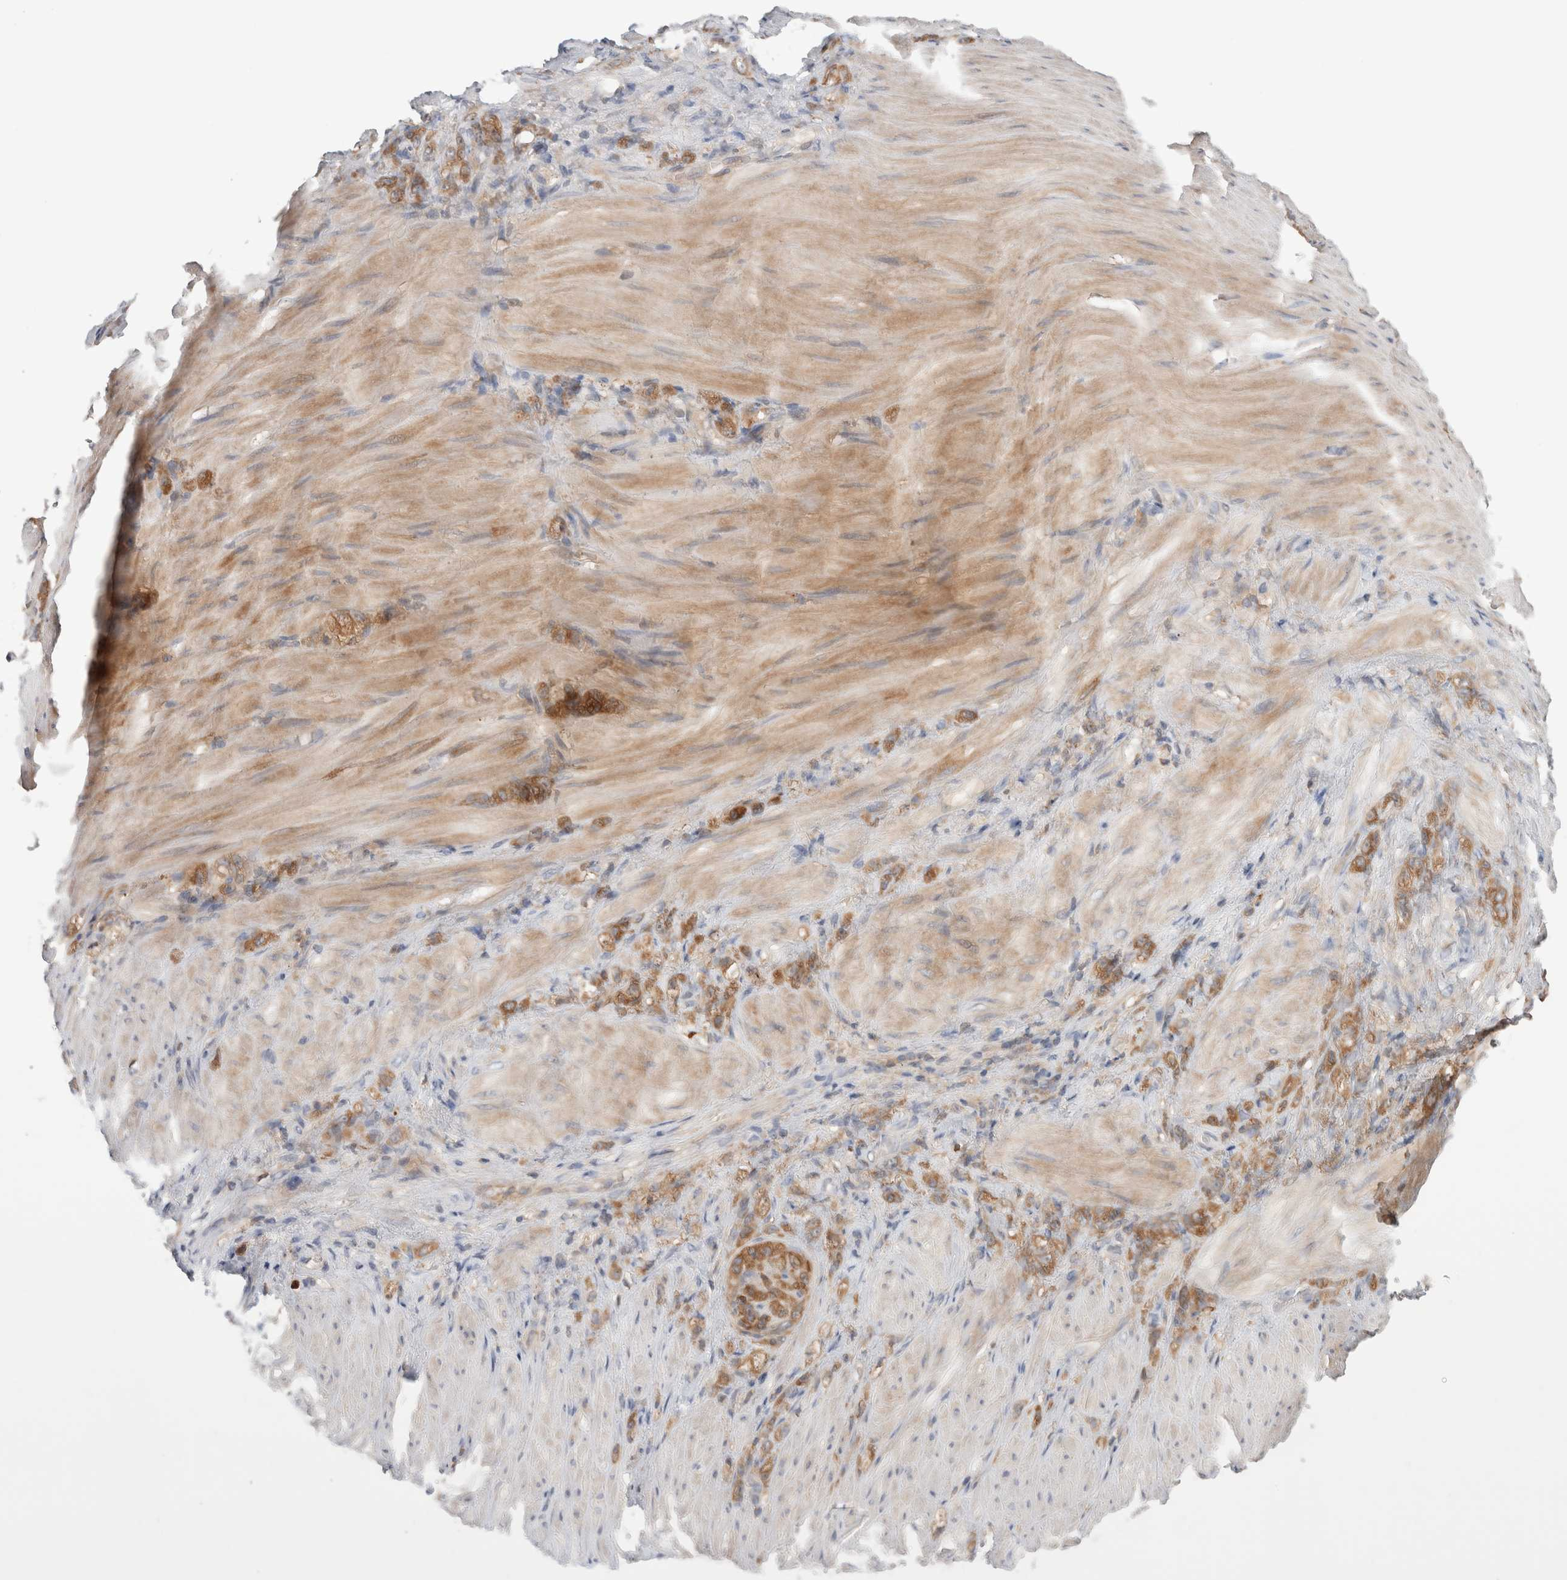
{"staining": {"intensity": "strong", "quantity": ">75%", "location": "cytoplasmic/membranous"}, "tissue": "stomach cancer", "cell_type": "Tumor cells", "image_type": "cancer", "snomed": [{"axis": "morphology", "description": "Normal tissue, NOS"}, {"axis": "morphology", "description": "Adenocarcinoma, NOS"}, {"axis": "topography", "description": "Stomach"}], "caption": "Strong cytoplasmic/membranous positivity for a protein is identified in approximately >75% of tumor cells of stomach cancer (adenocarcinoma) using immunohistochemistry (IHC).", "gene": "KLHL14", "patient": {"sex": "male", "age": 82}}